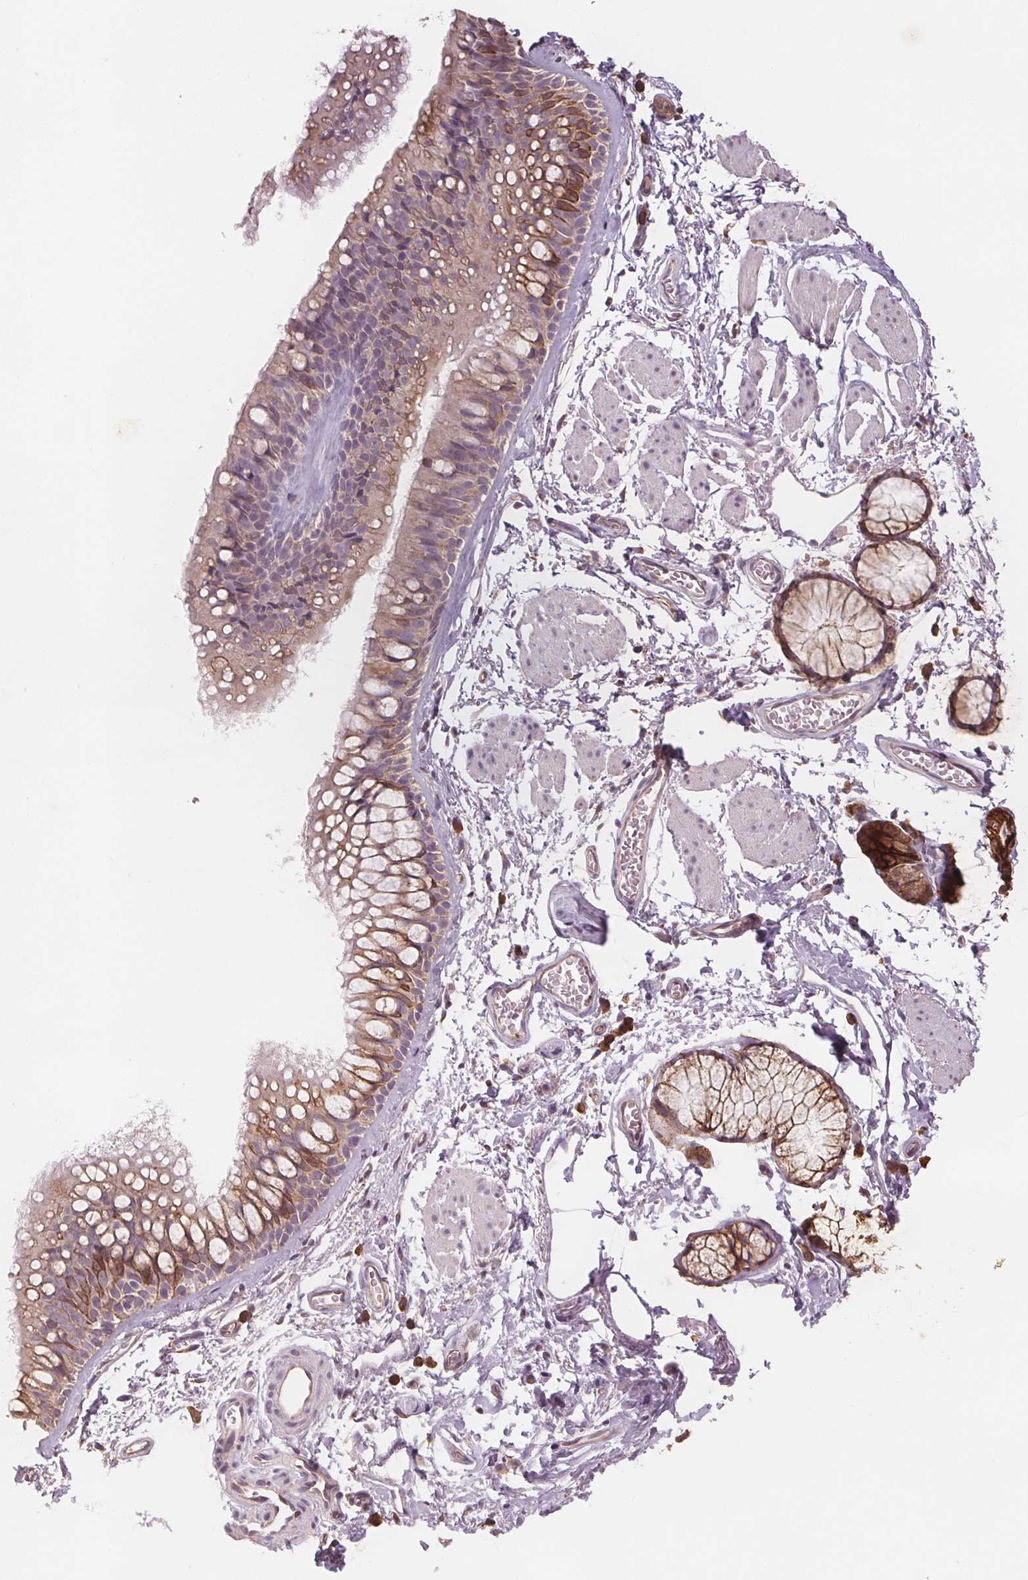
{"staining": {"intensity": "weak", "quantity": ">75%", "location": "cytoplasmic/membranous"}, "tissue": "soft tissue", "cell_type": "Fibroblasts", "image_type": "normal", "snomed": [{"axis": "morphology", "description": "Normal tissue, NOS"}, {"axis": "topography", "description": "Cartilage tissue"}, {"axis": "topography", "description": "Bronchus"}], "caption": "Normal soft tissue shows weak cytoplasmic/membranous expression in about >75% of fibroblasts, visualized by immunohistochemistry.", "gene": "TMEM80", "patient": {"sex": "female", "age": 79}}